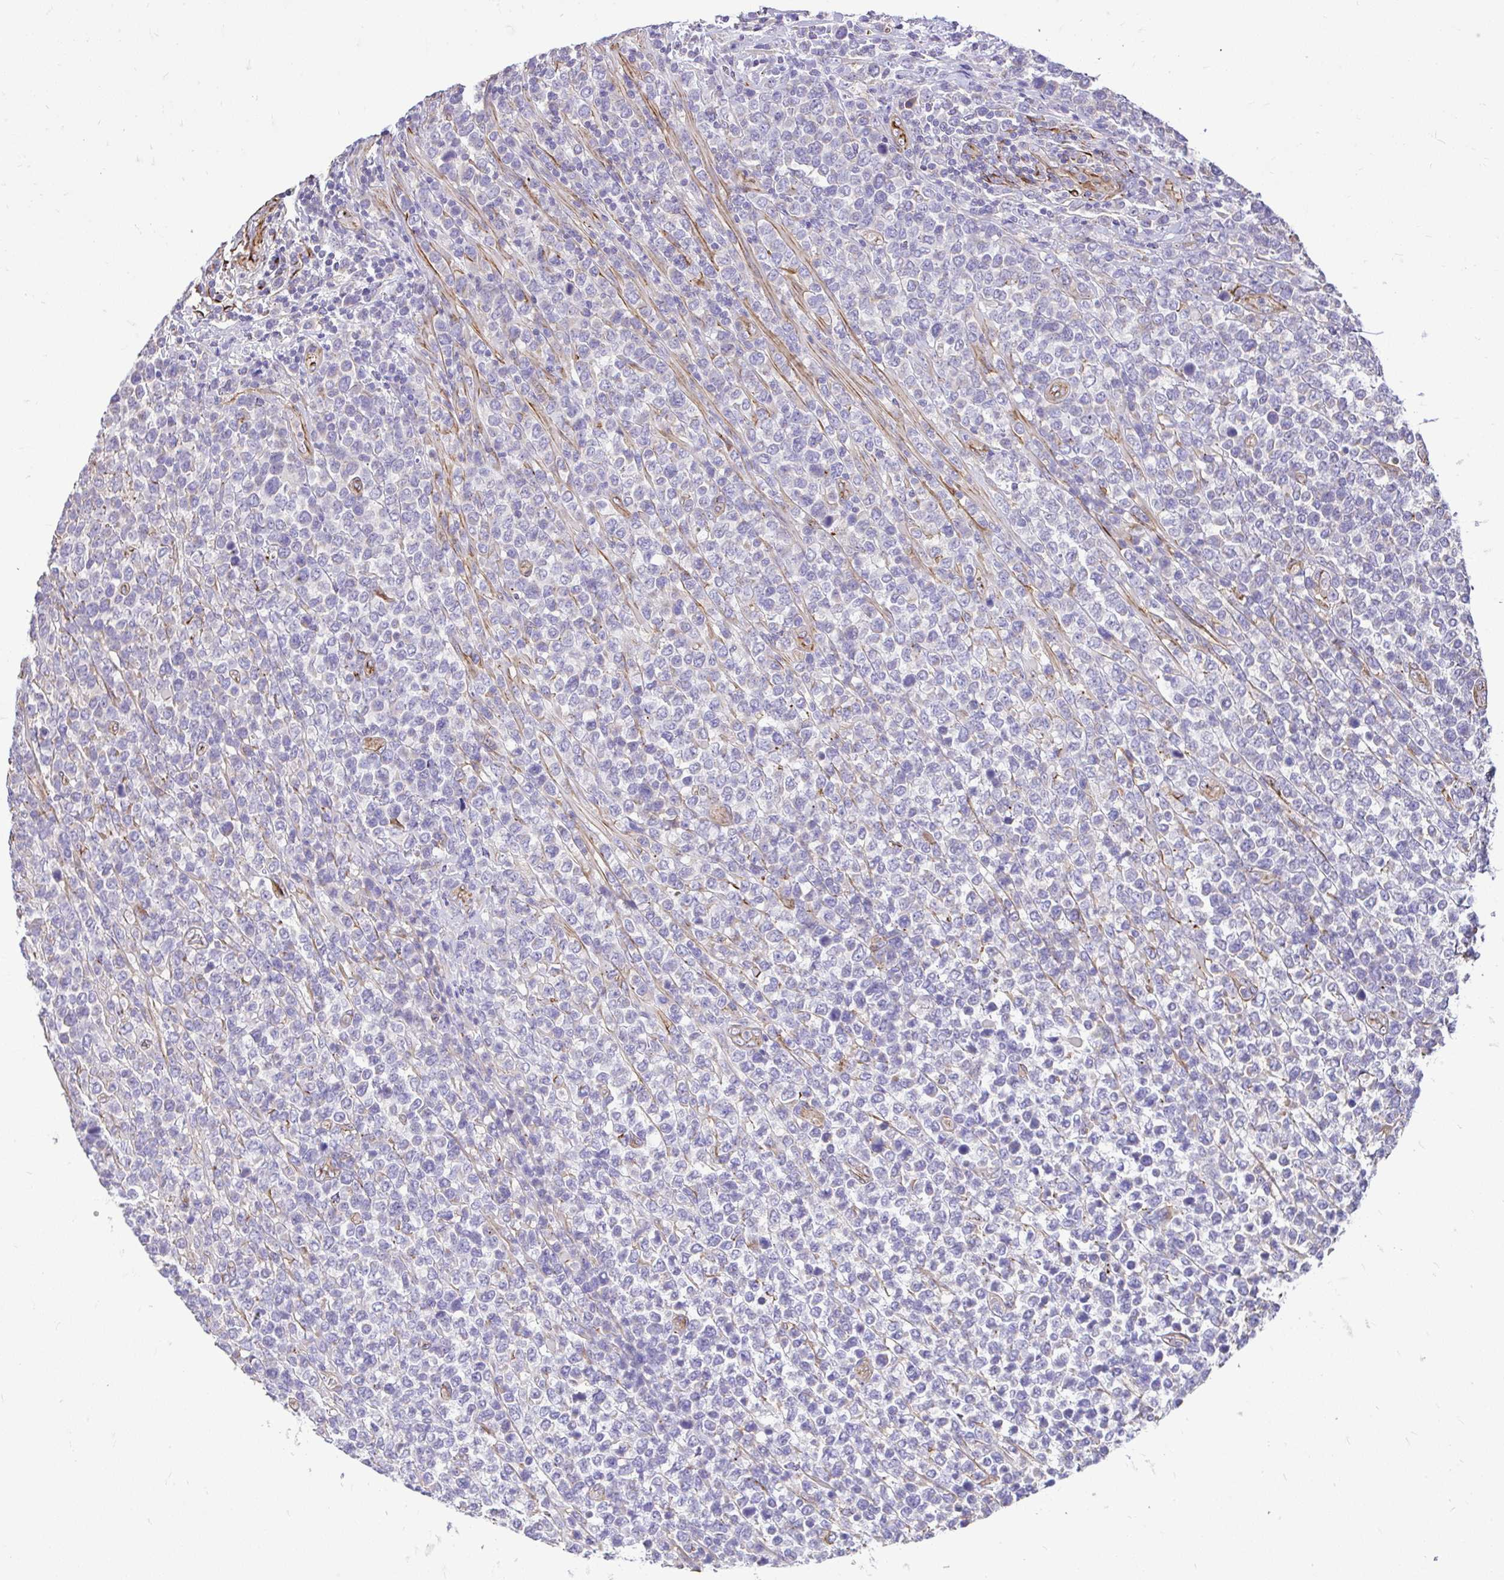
{"staining": {"intensity": "negative", "quantity": "none", "location": "none"}, "tissue": "lymphoma", "cell_type": "Tumor cells", "image_type": "cancer", "snomed": [{"axis": "morphology", "description": "Malignant lymphoma, non-Hodgkin's type, High grade"}, {"axis": "topography", "description": "Soft tissue"}], "caption": "An immunohistochemistry photomicrograph of lymphoma is shown. There is no staining in tumor cells of lymphoma.", "gene": "PTPRK", "patient": {"sex": "female", "age": 56}}